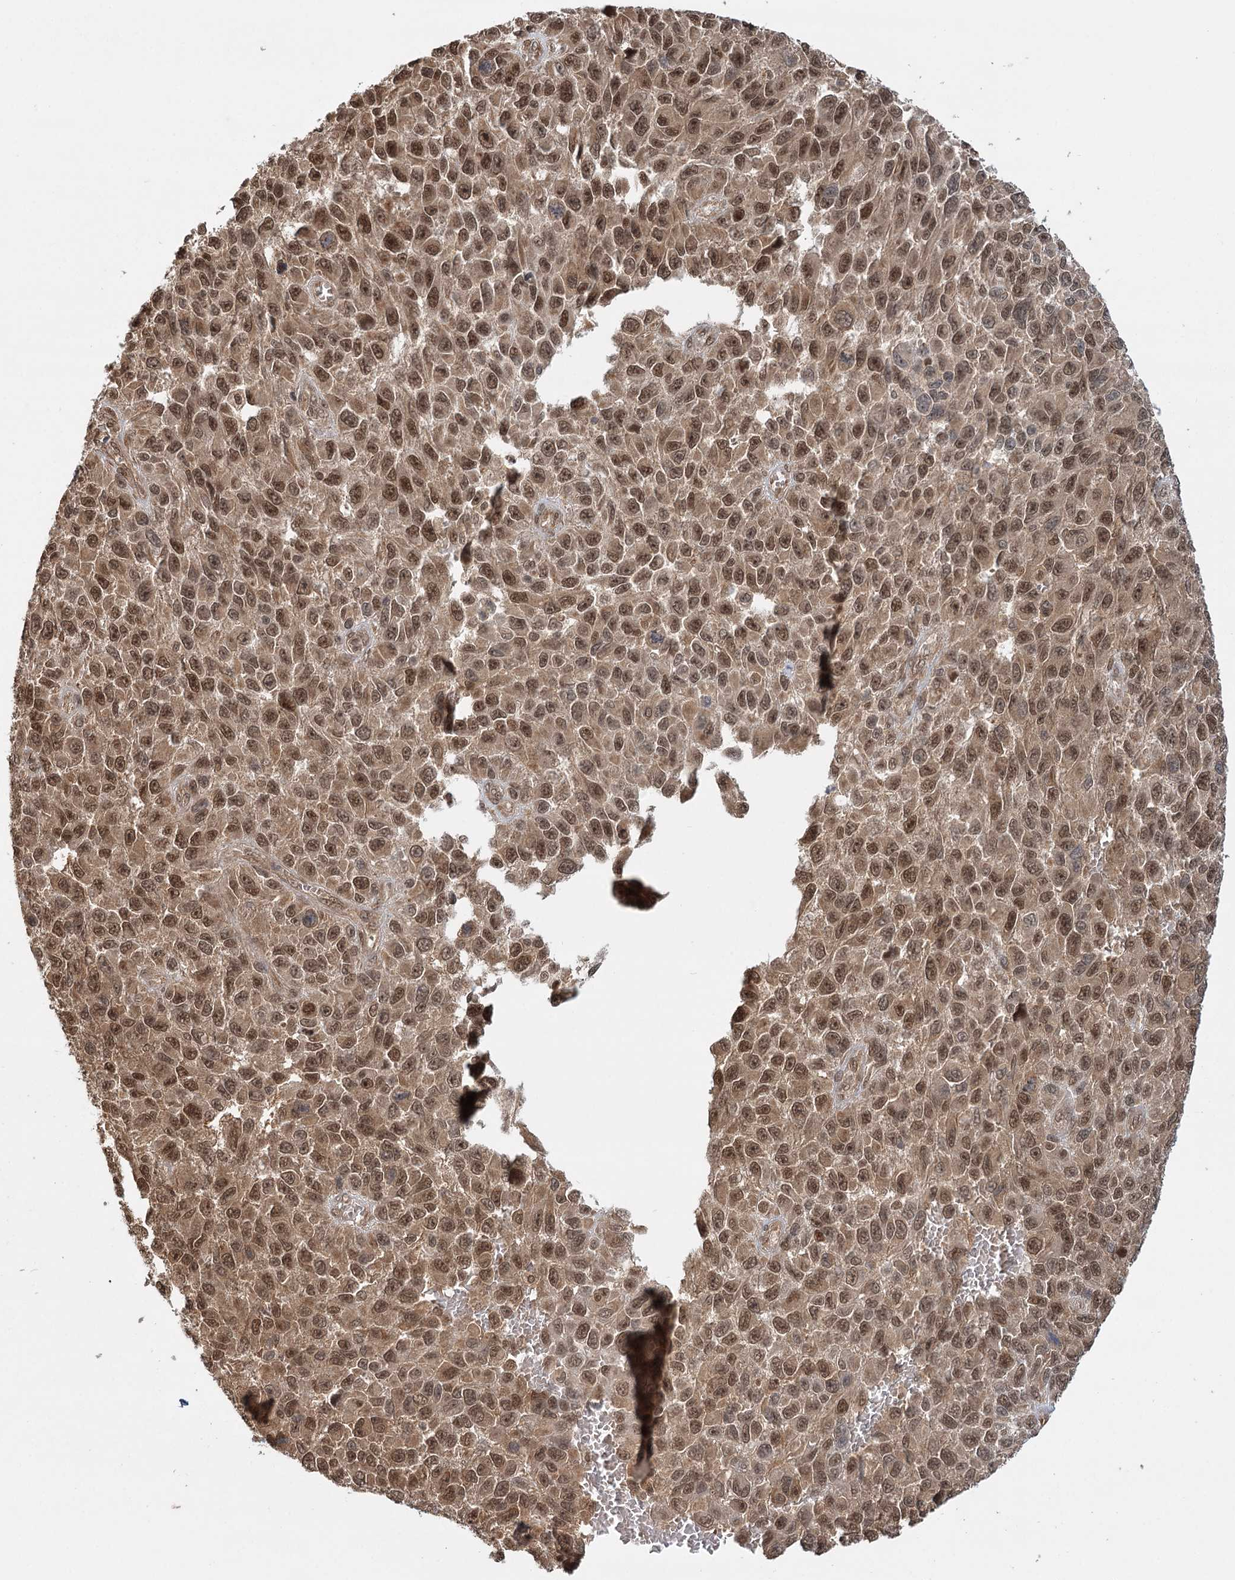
{"staining": {"intensity": "moderate", "quantity": ">75%", "location": "nuclear"}, "tissue": "melanoma", "cell_type": "Tumor cells", "image_type": "cancer", "snomed": [{"axis": "morphology", "description": "Normal tissue, NOS"}, {"axis": "morphology", "description": "Malignant melanoma, NOS"}, {"axis": "topography", "description": "Skin"}], "caption": "A medium amount of moderate nuclear staining is identified in about >75% of tumor cells in malignant melanoma tissue.", "gene": "N6AMT1", "patient": {"sex": "female", "age": 96}}